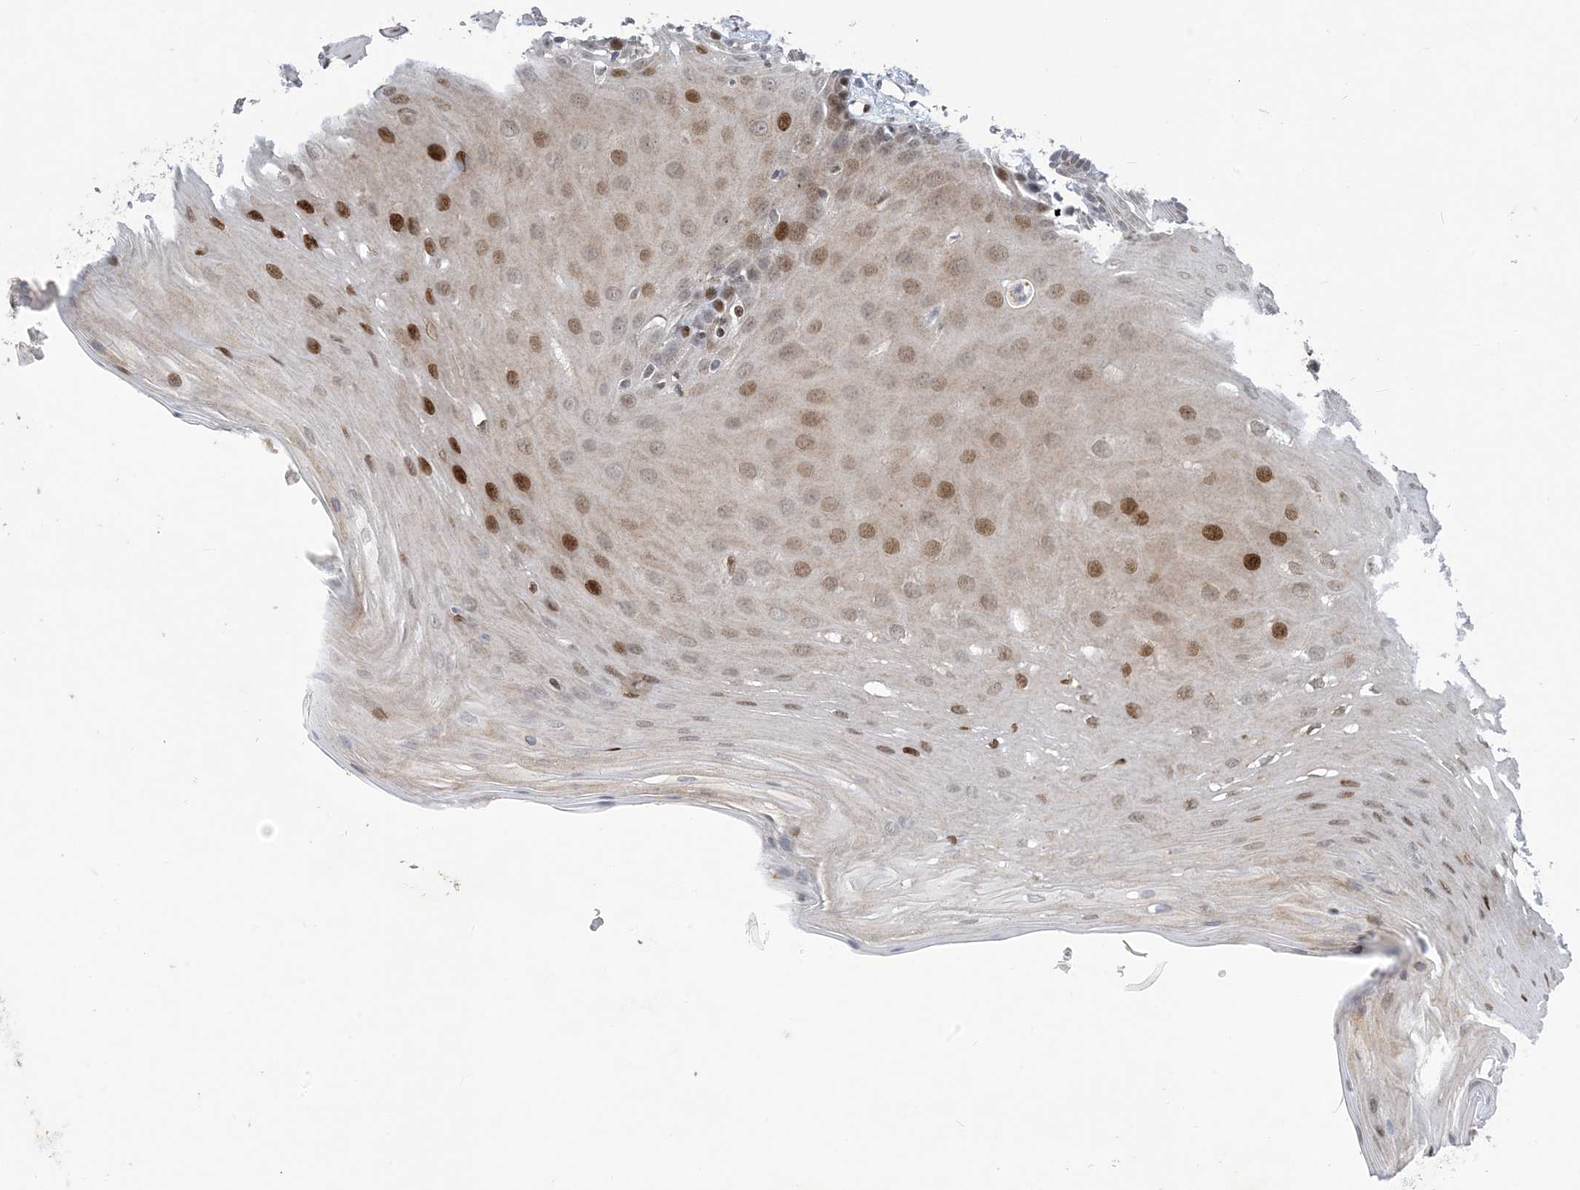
{"staining": {"intensity": "moderate", "quantity": ">75%", "location": "nuclear"}, "tissue": "oral mucosa", "cell_type": "Squamous epithelial cells", "image_type": "normal", "snomed": [{"axis": "morphology", "description": "Normal tissue, NOS"}, {"axis": "morphology", "description": "Squamous cell carcinoma, NOS"}, {"axis": "topography", "description": "Skeletal muscle"}, {"axis": "topography", "description": "Oral tissue"}, {"axis": "topography", "description": "Salivary gland"}, {"axis": "topography", "description": "Head-Neck"}], "caption": "Brown immunohistochemical staining in benign oral mucosa shows moderate nuclear expression in about >75% of squamous epithelial cells. The protein is stained brown, and the nuclei are stained in blue (DAB (3,3'-diaminobenzidine) IHC with brightfield microscopy, high magnification).", "gene": "SLC25A53", "patient": {"sex": "male", "age": 54}}